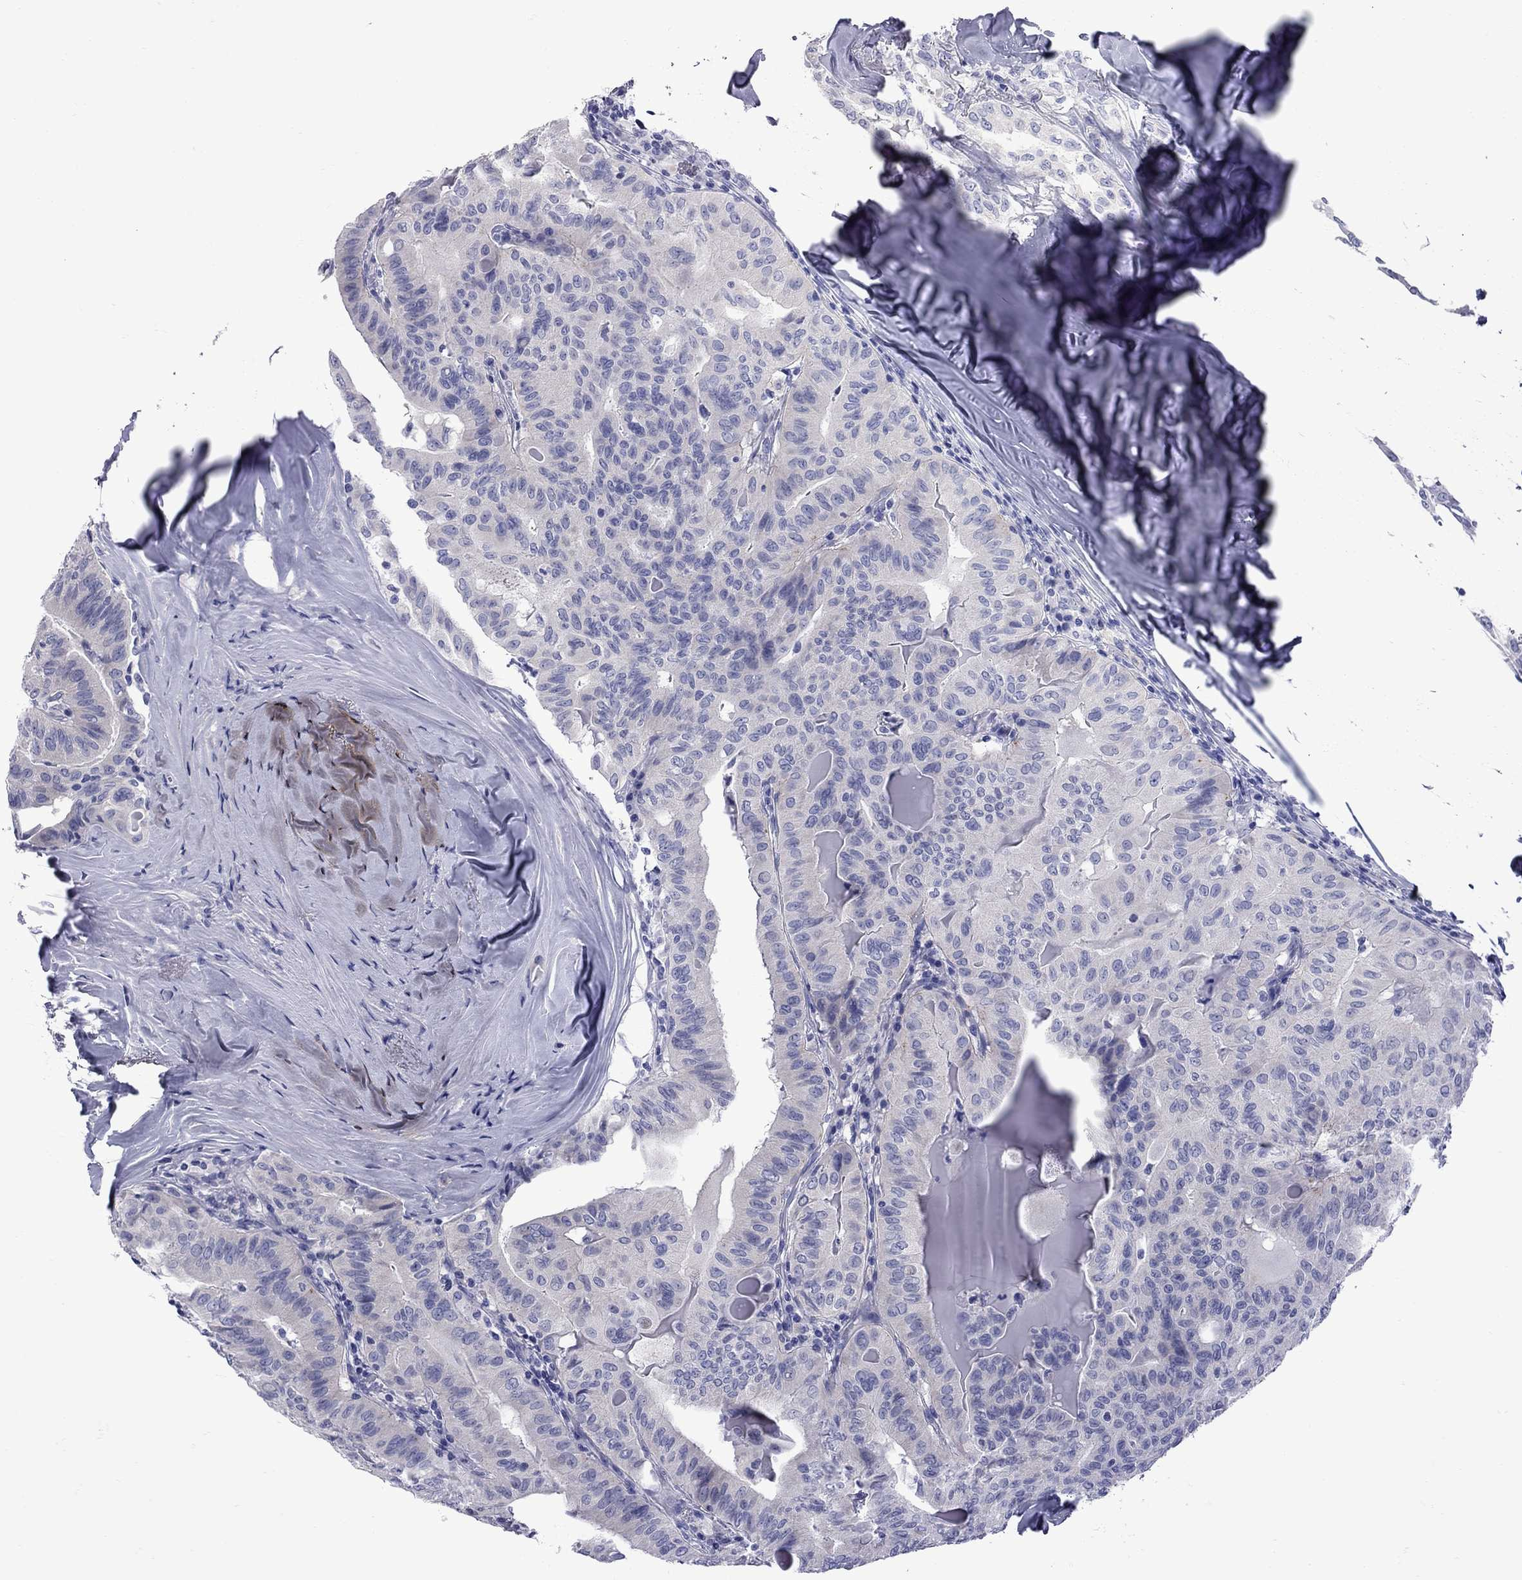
{"staining": {"intensity": "negative", "quantity": "none", "location": "none"}, "tissue": "thyroid cancer", "cell_type": "Tumor cells", "image_type": "cancer", "snomed": [{"axis": "morphology", "description": "Papillary adenocarcinoma, NOS"}, {"axis": "topography", "description": "Thyroid gland"}], "caption": "Immunohistochemistry of human thyroid cancer exhibits no expression in tumor cells.", "gene": "EPPIN", "patient": {"sex": "female", "age": 68}}